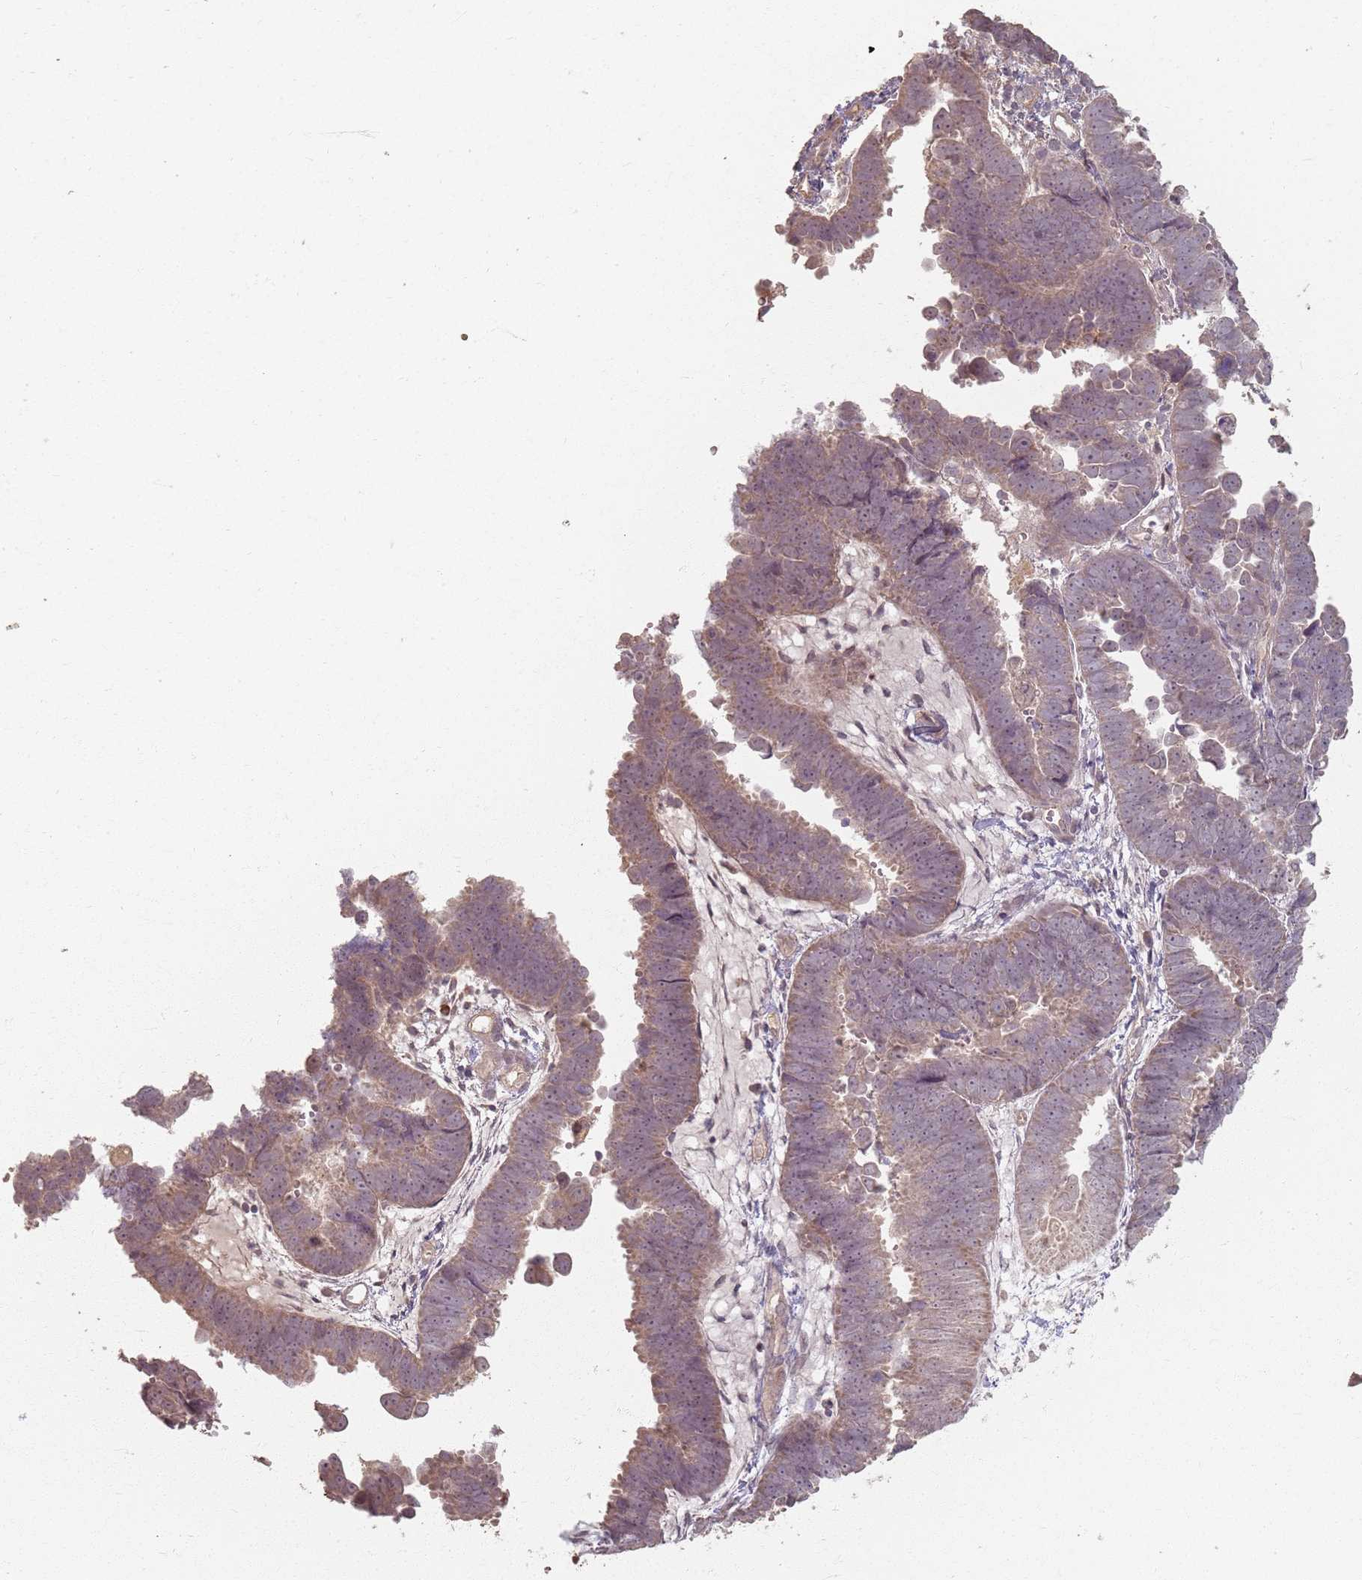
{"staining": {"intensity": "moderate", "quantity": ">75%", "location": "cytoplasmic/membranous"}, "tissue": "endometrial cancer", "cell_type": "Tumor cells", "image_type": "cancer", "snomed": [{"axis": "morphology", "description": "Adenocarcinoma, NOS"}, {"axis": "topography", "description": "Endometrium"}], "caption": "A photomicrograph of endometrial cancer (adenocarcinoma) stained for a protein exhibits moderate cytoplasmic/membranous brown staining in tumor cells.", "gene": "CCDC168", "patient": {"sex": "female", "age": 75}}